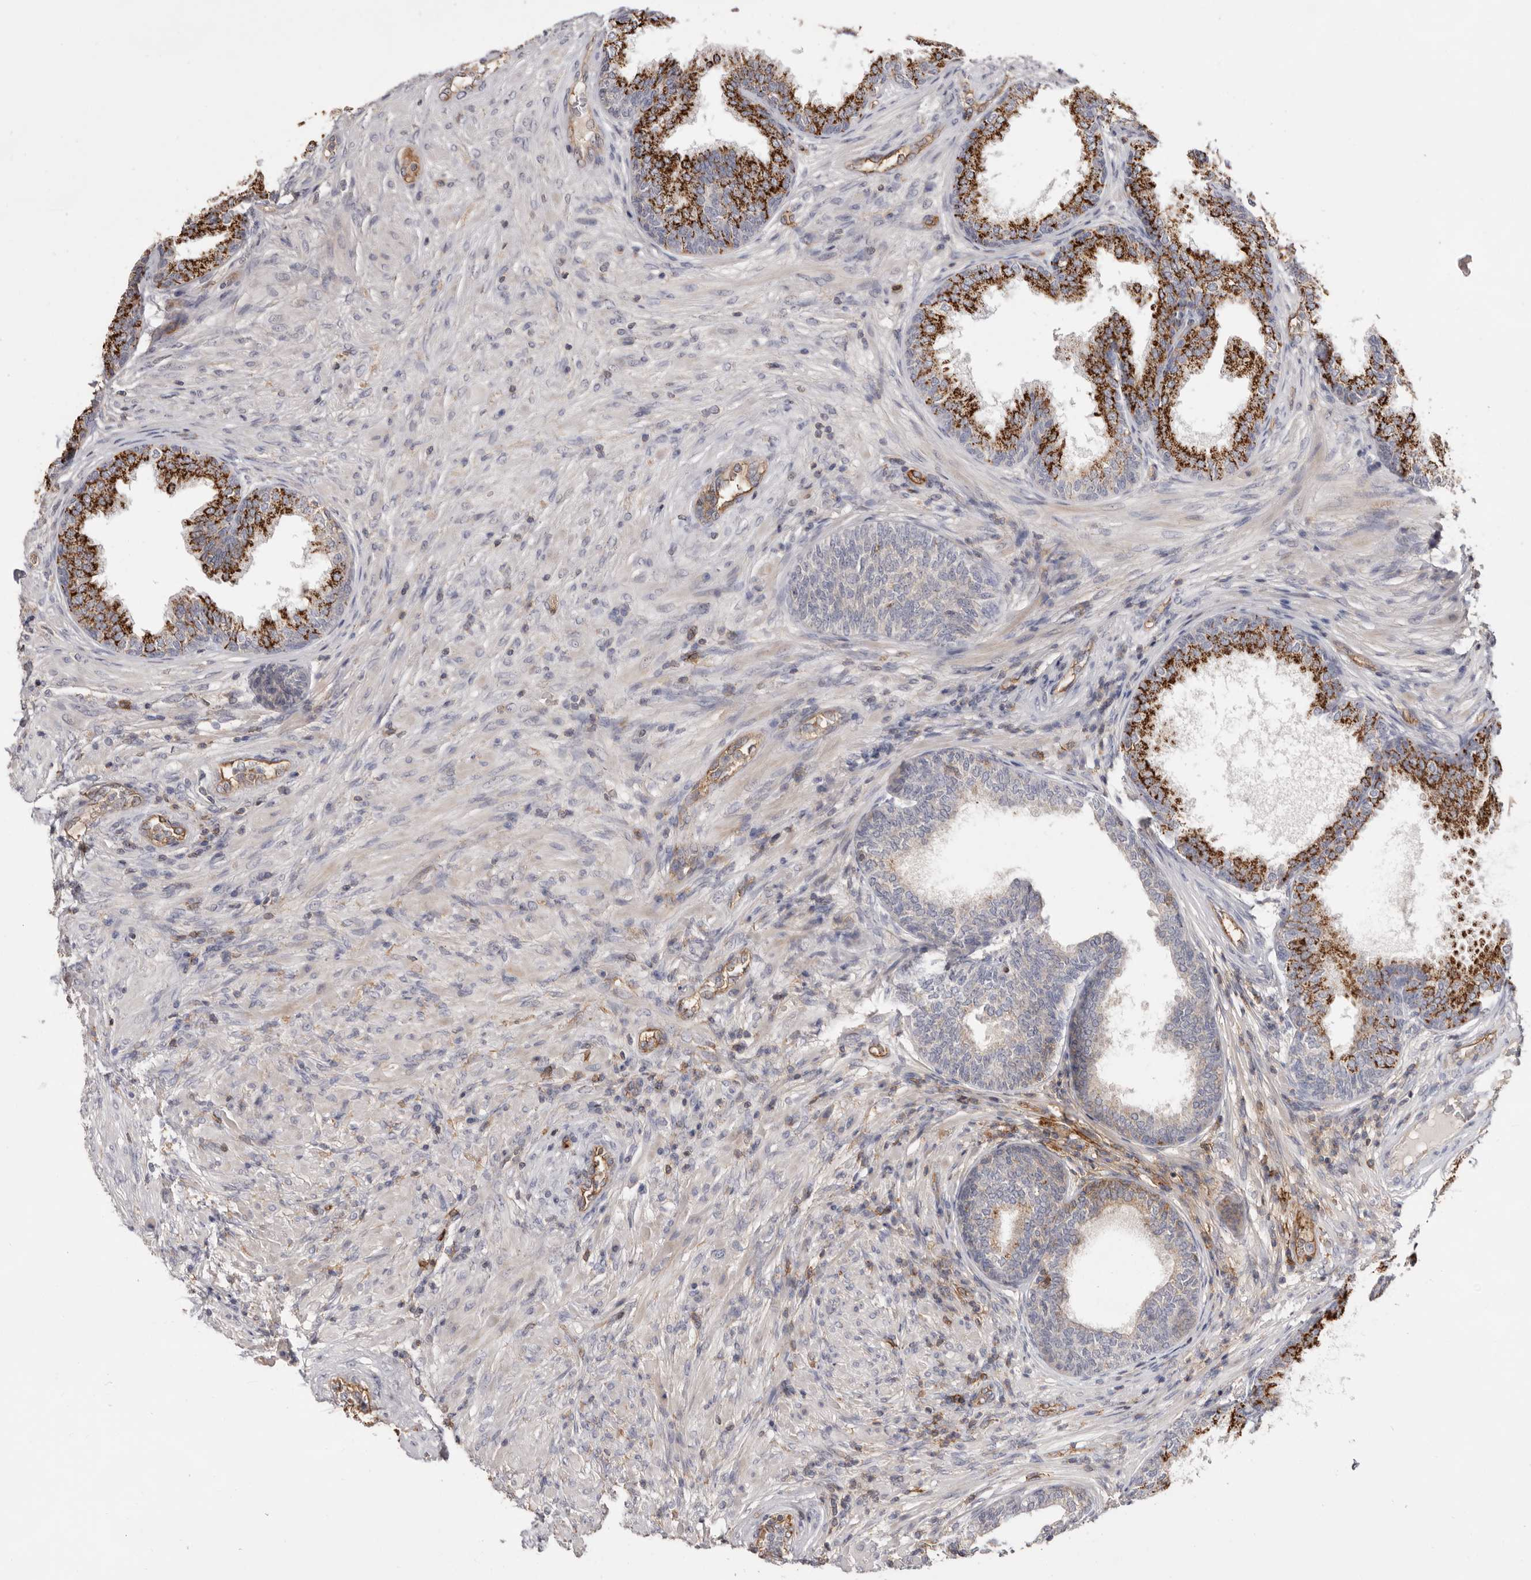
{"staining": {"intensity": "strong", "quantity": ">75%", "location": "cytoplasmic/membranous"}, "tissue": "prostate", "cell_type": "Glandular cells", "image_type": "normal", "snomed": [{"axis": "morphology", "description": "Normal tissue, NOS"}, {"axis": "topography", "description": "Prostate"}], "caption": "High-power microscopy captured an IHC histopathology image of unremarkable prostate, revealing strong cytoplasmic/membranous expression in about >75% of glandular cells. (DAB IHC, brown staining for protein, blue staining for nuclei).", "gene": "MMACHC", "patient": {"sex": "male", "age": 76}}